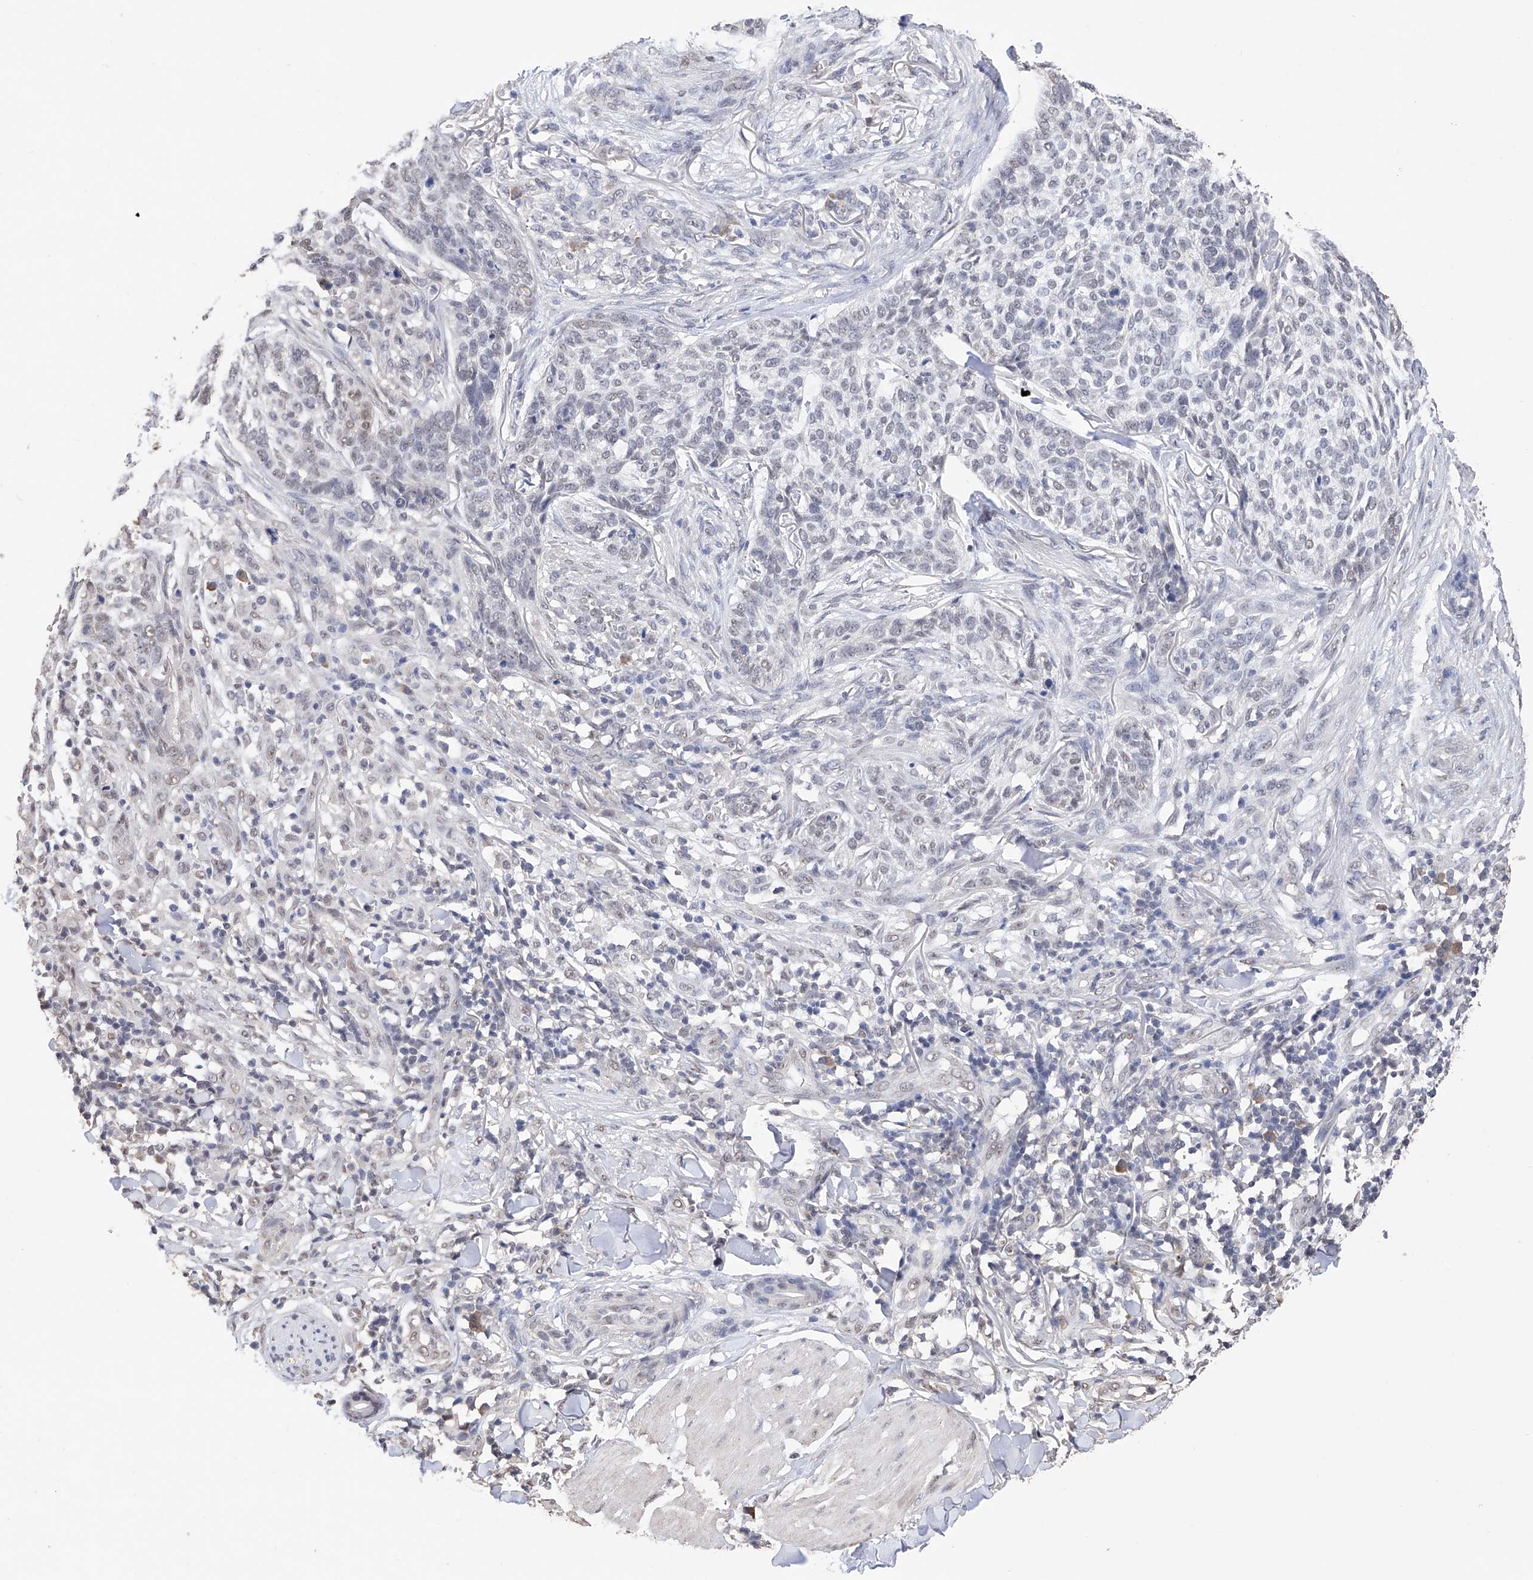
{"staining": {"intensity": "negative", "quantity": "none", "location": "none"}, "tissue": "skin cancer", "cell_type": "Tumor cells", "image_type": "cancer", "snomed": [{"axis": "morphology", "description": "Basal cell carcinoma"}, {"axis": "topography", "description": "Skin"}], "caption": "IHC of human skin cancer (basal cell carcinoma) exhibits no expression in tumor cells.", "gene": "DMAP1", "patient": {"sex": "female", "age": 64}}